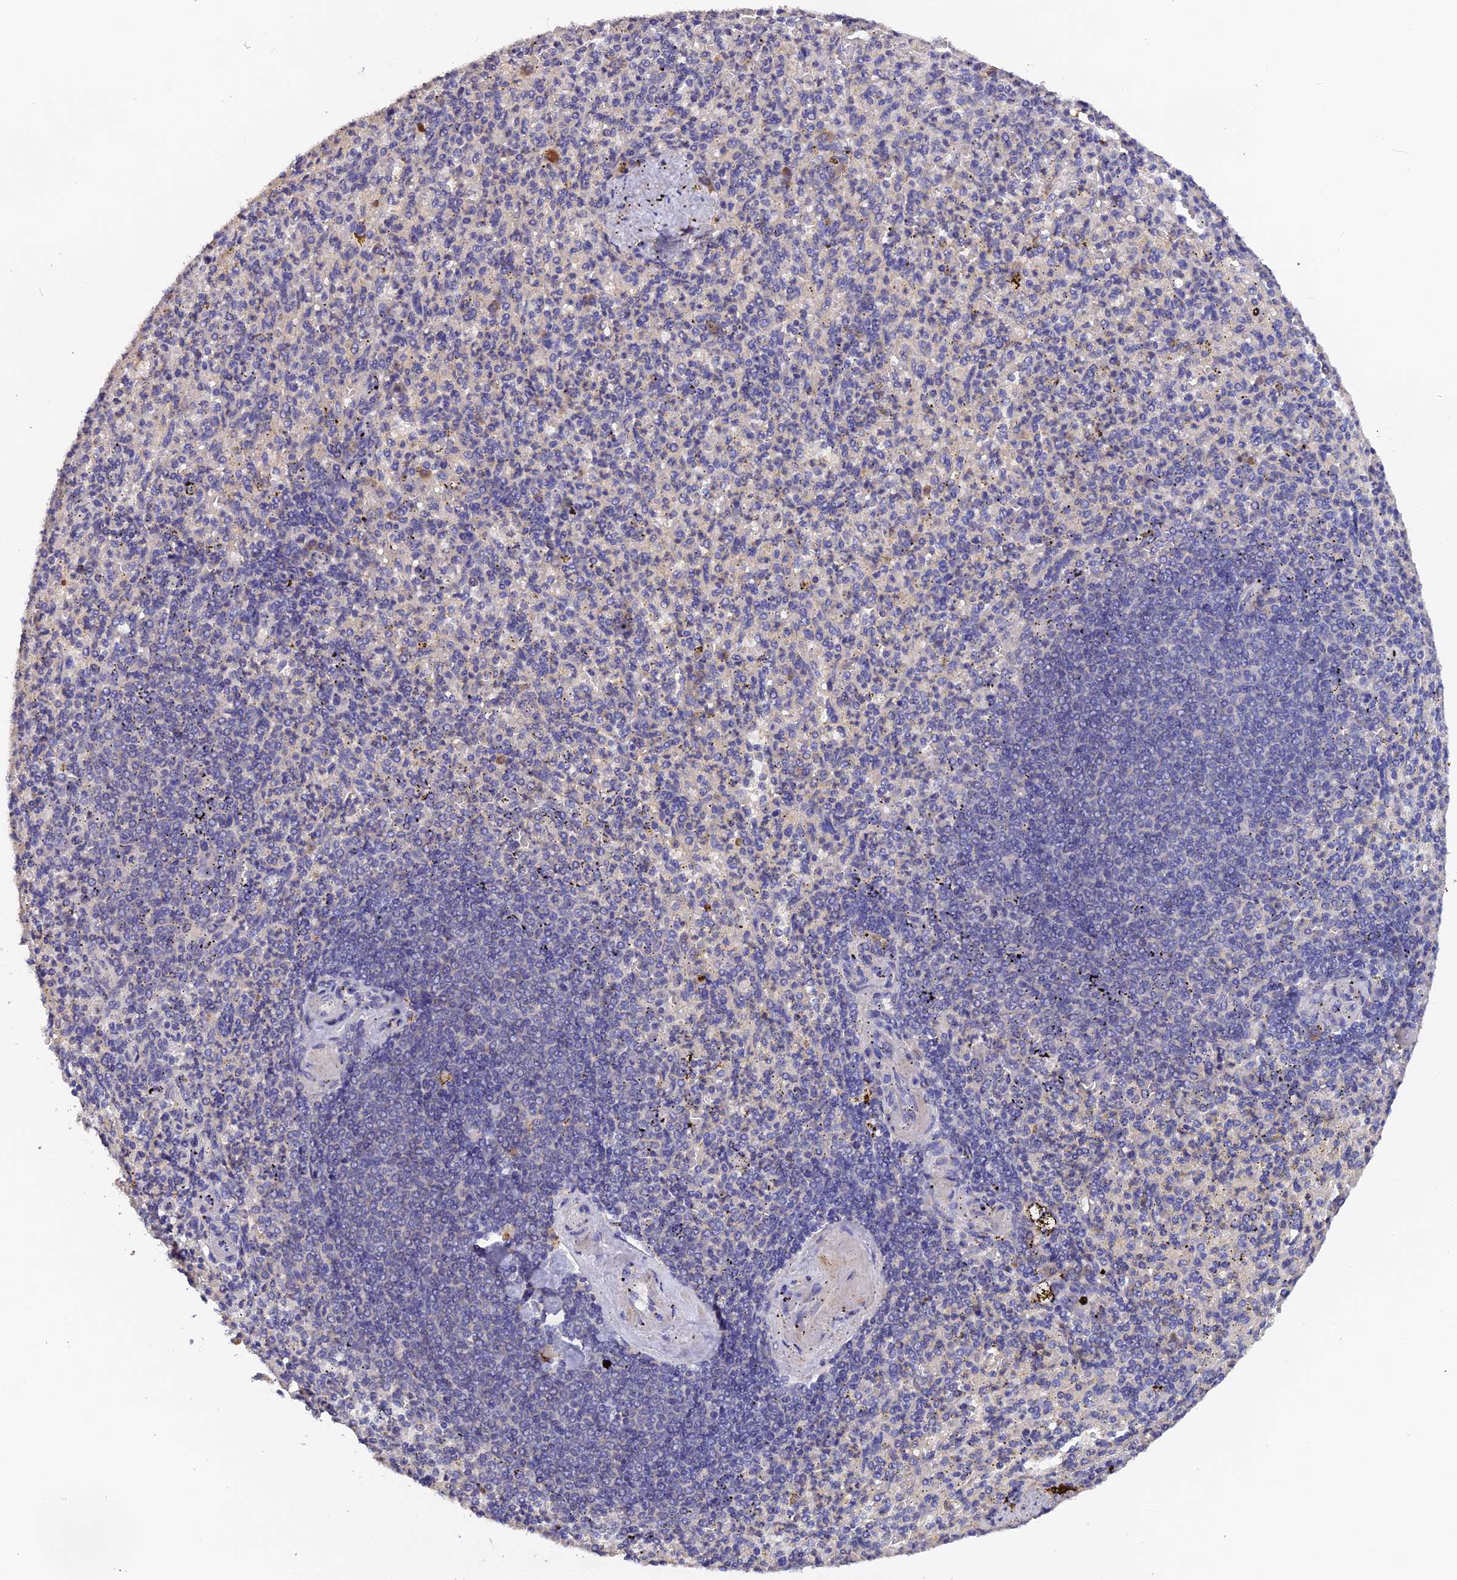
{"staining": {"intensity": "negative", "quantity": "none", "location": "none"}, "tissue": "spleen", "cell_type": "Cells in red pulp", "image_type": "normal", "snomed": [{"axis": "morphology", "description": "Normal tissue, NOS"}, {"axis": "topography", "description": "Spleen"}], "caption": "High power microscopy photomicrograph of an immunohistochemistry image of normal spleen, revealing no significant staining in cells in red pulp. (IHC, brightfield microscopy, high magnification).", "gene": "SLC39A13", "patient": {"sex": "female", "age": 74}}